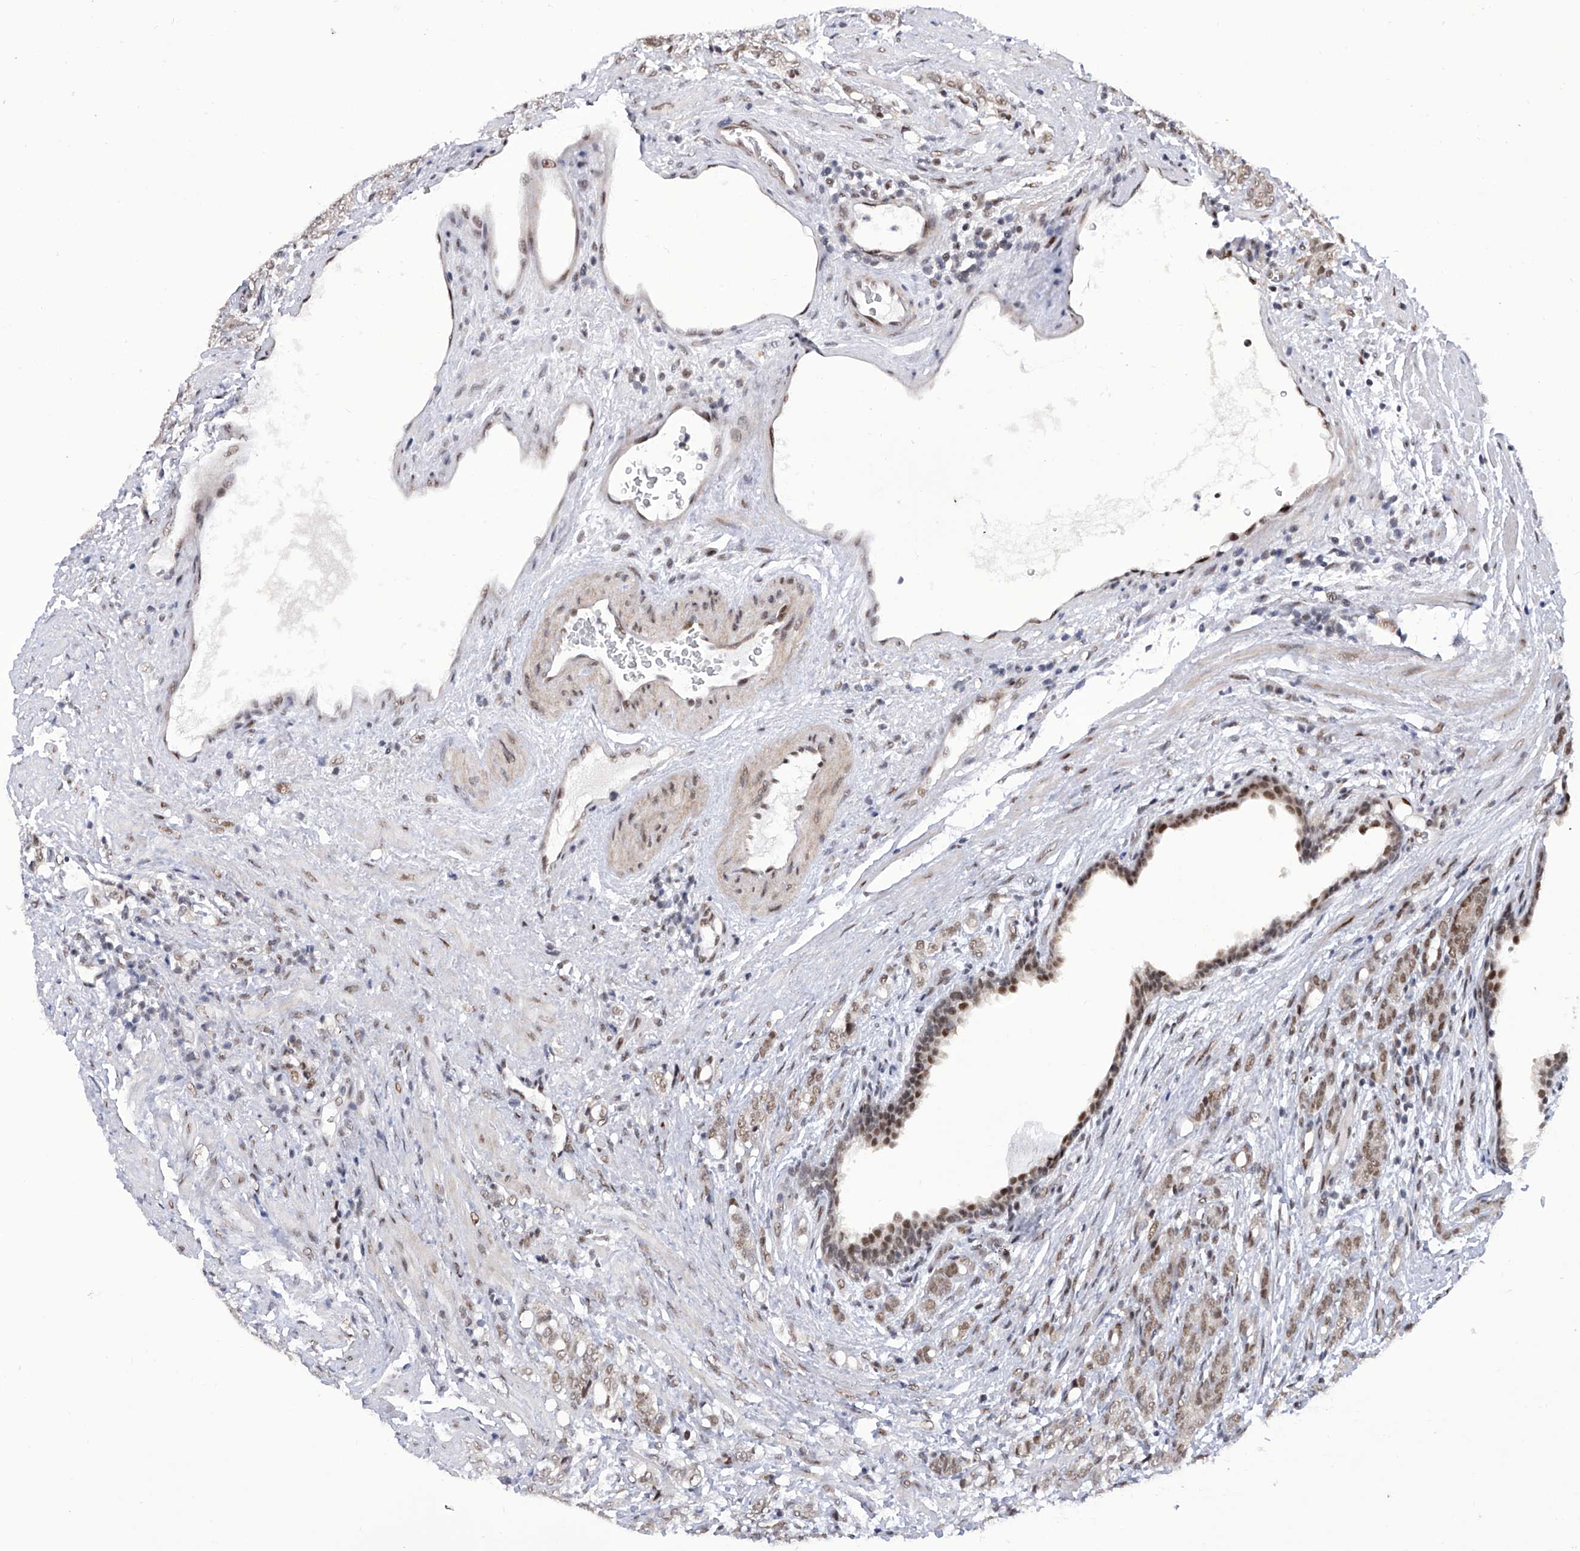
{"staining": {"intensity": "weak", "quantity": ">75%", "location": "nuclear"}, "tissue": "prostate cancer", "cell_type": "Tumor cells", "image_type": "cancer", "snomed": [{"axis": "morphology", "description": "Adenocarcinoma, High grade"}, {"axis": "topography", "description": "Prostate"}], "caption": "An image of prostate cancer stained for a protein reveals weak nuclear brown staining in tumor cells.", "gene": "RAD54L", "patient": {"sex": "male", "age": 57}}